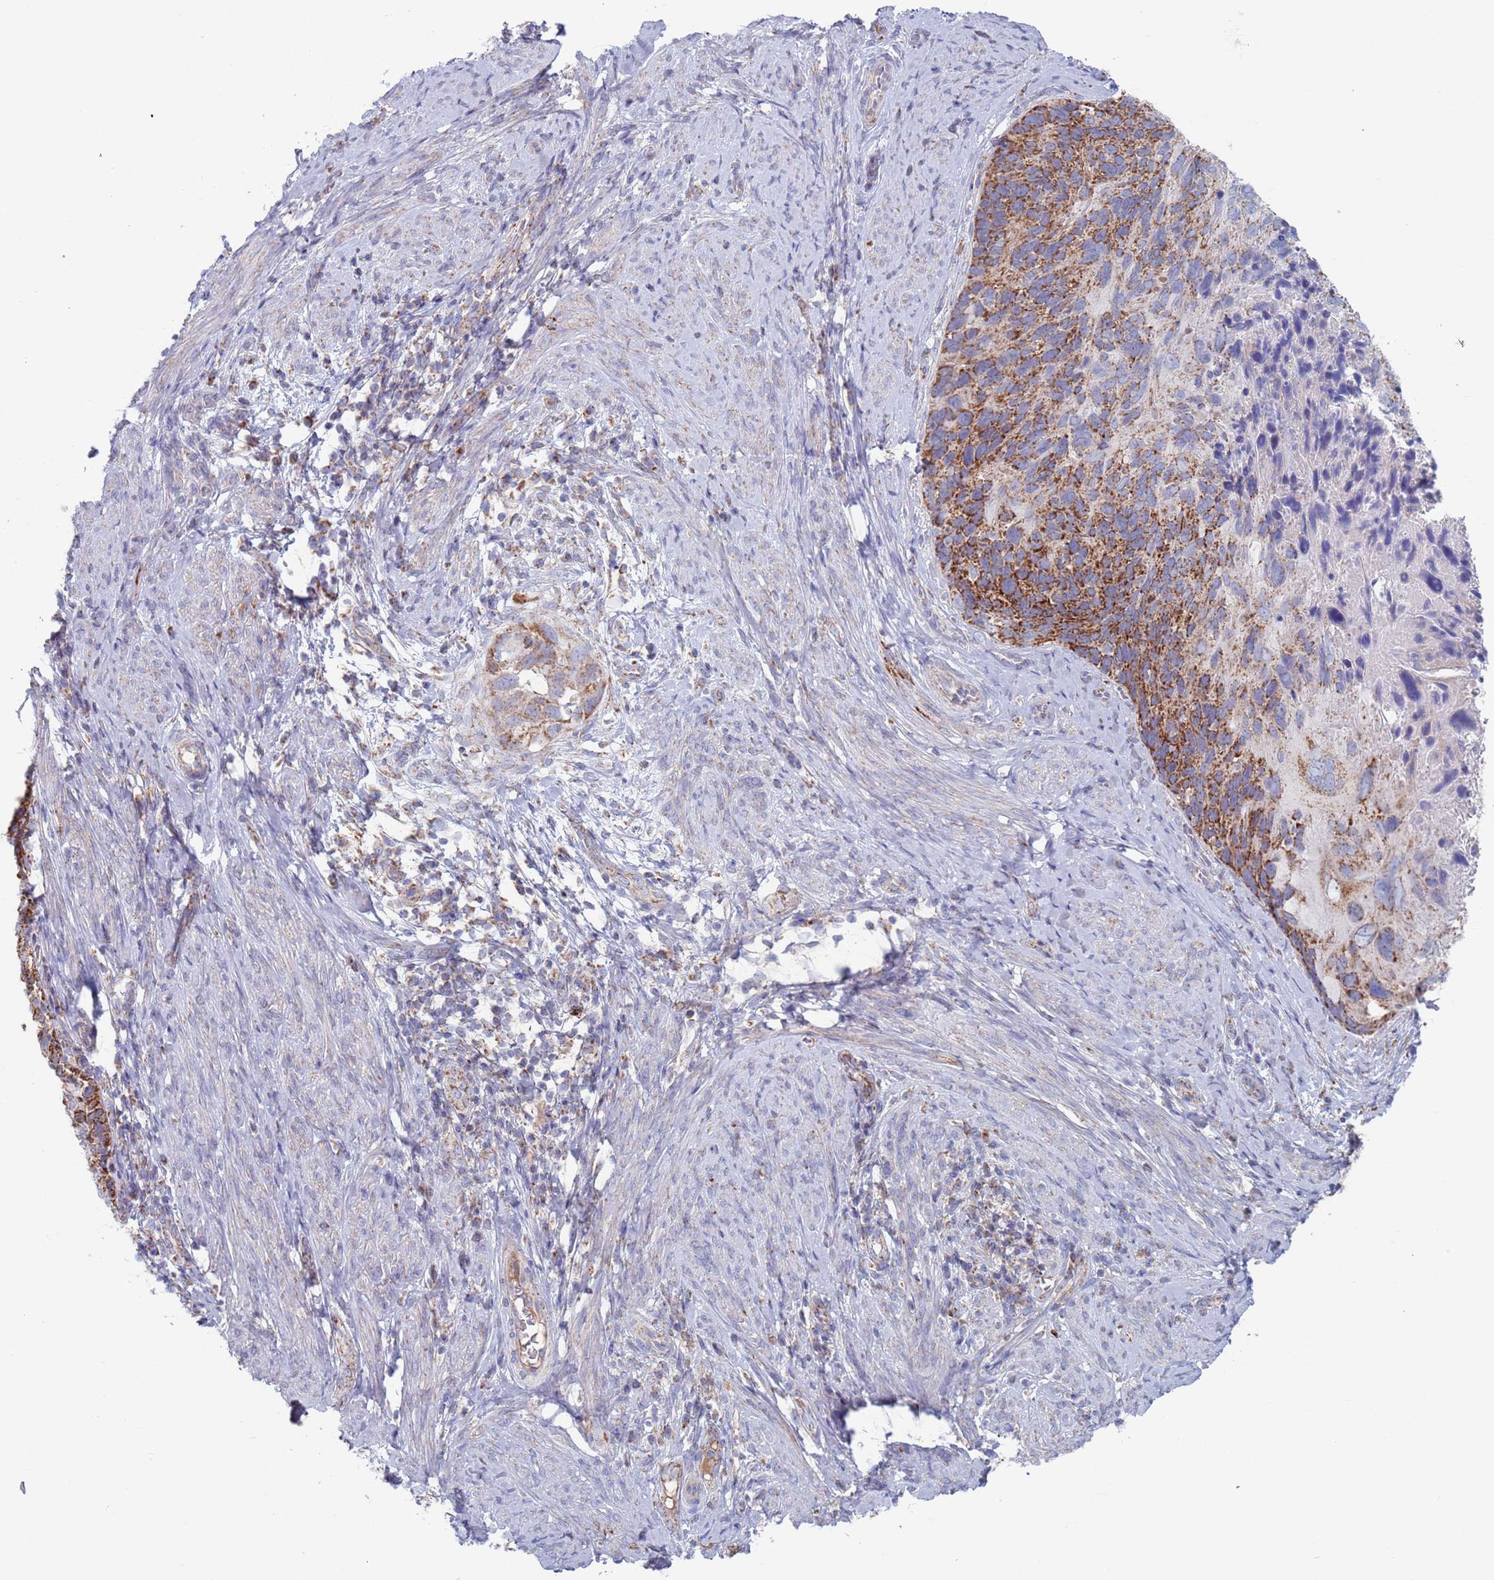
{"staining": {"intensity": "strong", "quantity": "25%-75%", "location": "cytoplasmic/membranous"}, "tissue": "cervical cancer", "cell_type": "Tumor cells", "image_type": "cancer", "snomed": [{"axis": "morphology", "description": "Squamous cell carcinoma, NOS"}, {"axis": "topography", "description": "Cervix"}], "caption": "The histopathology image exhibits a brown stain indicating the presence of a protein in the cytoplasmic/membranous of tumor cells in cervical squamous cell carcinoma.", "gene": "MRPL22", "patient": {"sex": "female", "age": 80}}